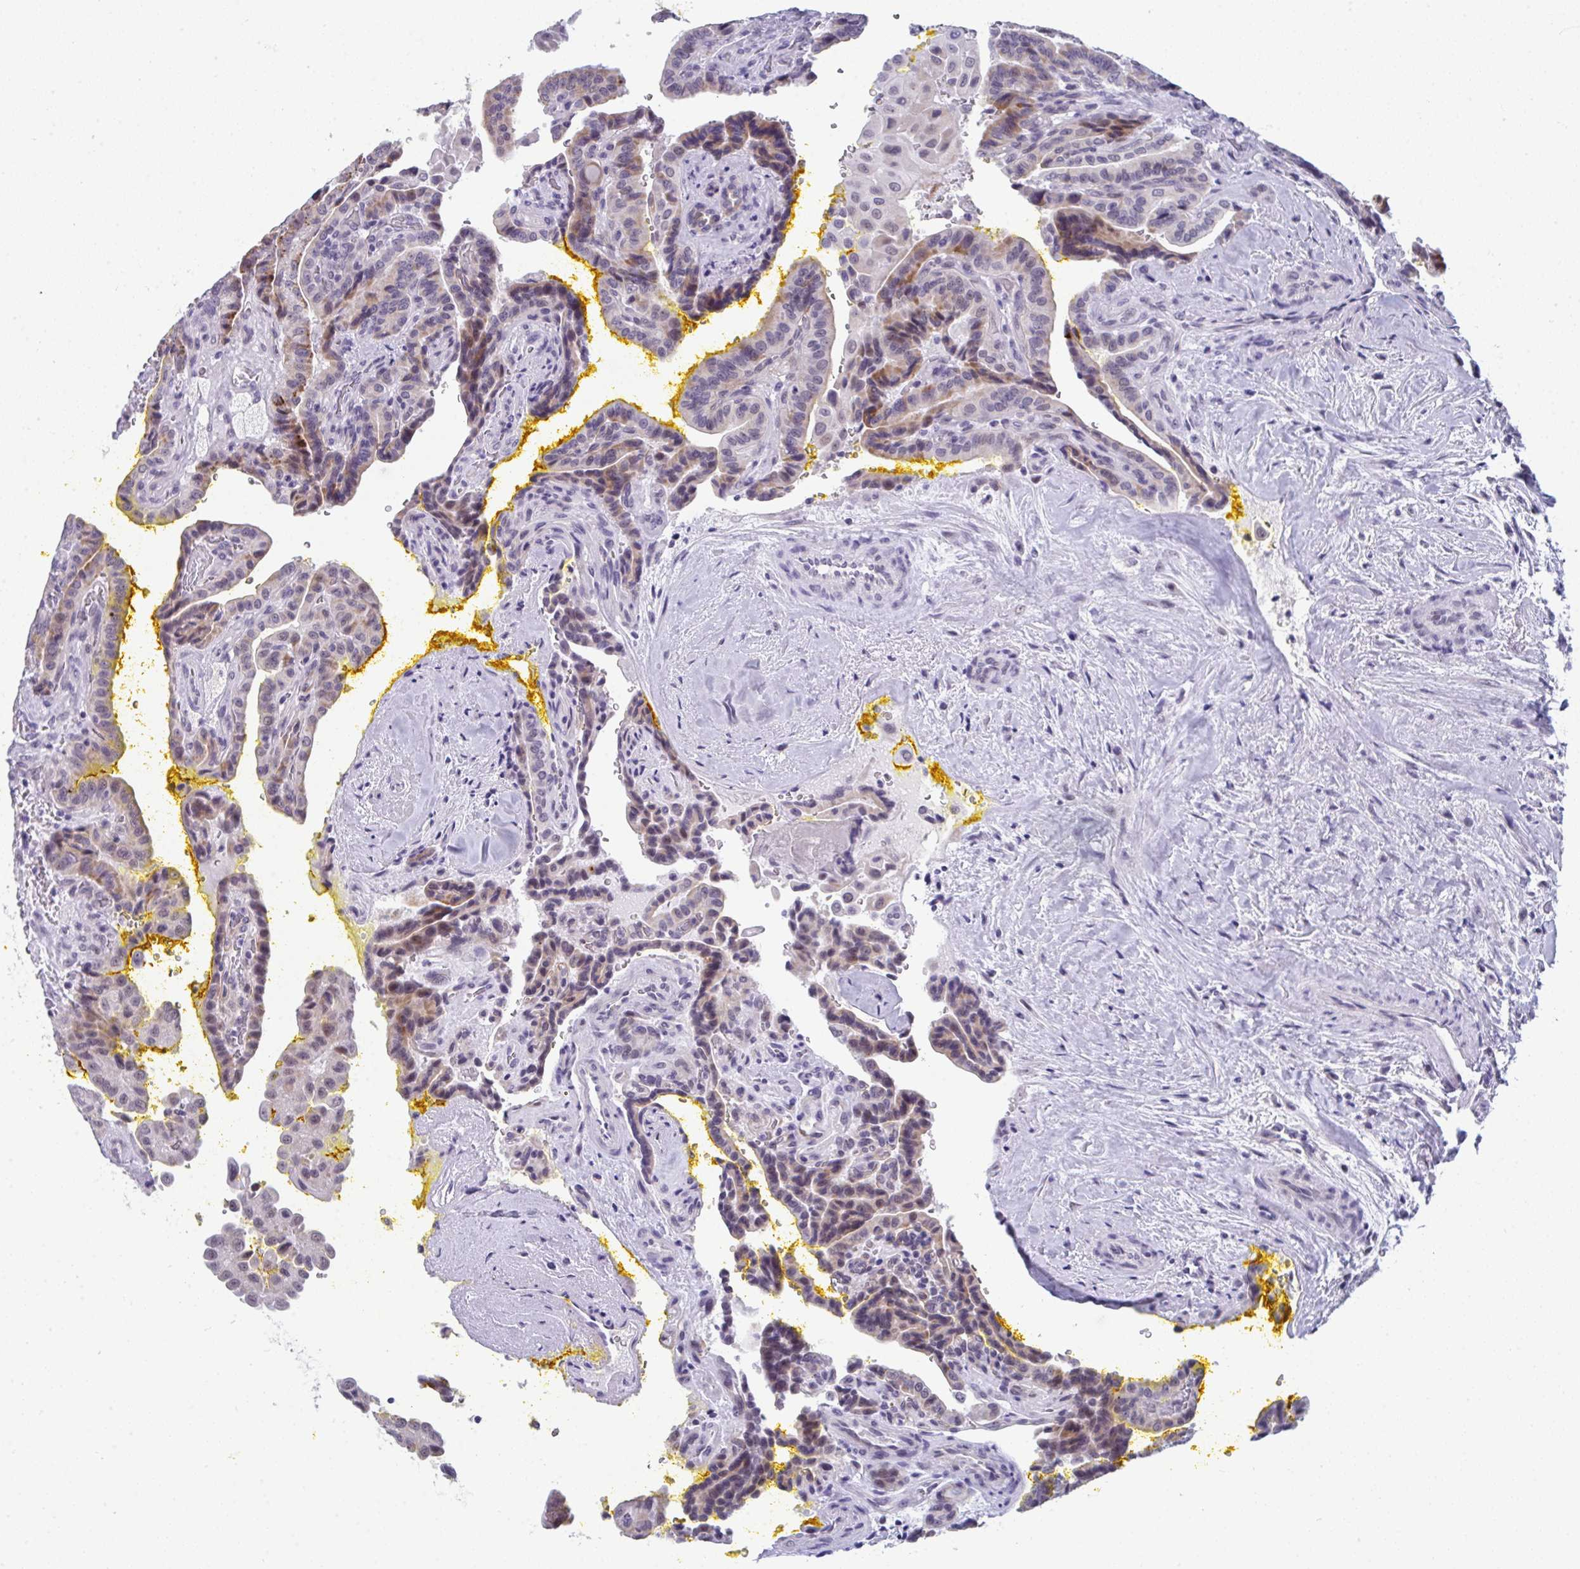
{"staining": {"intensity": "weak", "quantity": "<25%", "location": "cytoplasmic/membranous,nuclear"}, "tissue": "thyroid cancer", "cell_type": "Tumor cells", "image_type": "cancer", "snomed": [{"axis": "morphology", "description": "Papillary adenocarcinoma, NOS"}, {"axis": "topography", "description": "Thyroid gland"}], "caption": "This is an immunohistochemistry histopathology image of human thyroid cancer (papillary adenocarcinoma). There is no positivity in tumor cells.", "gene": "CDK13", "patient": {"sex": "male", "age": 87}}